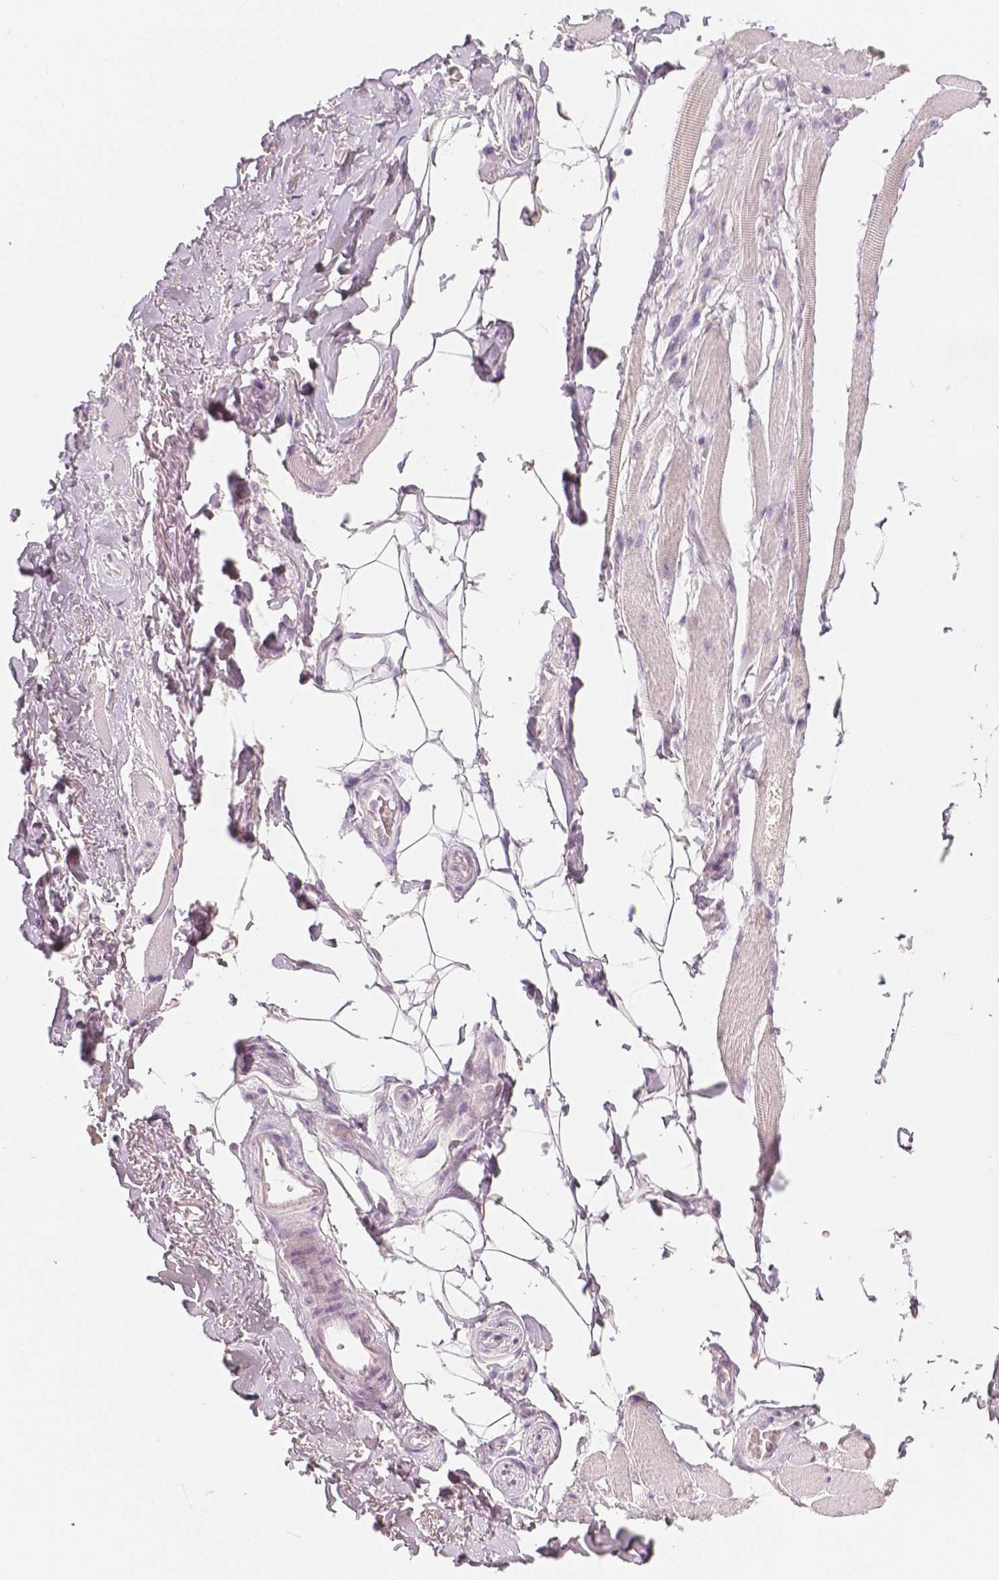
{"staining": {"intensity": "negative", "quantity": "none", "location": "none"}, "tissue": "skeletal muscle", "cell_type": "Myocytes", "image_type": "normal", "snomed": [{"axis": "morphology", "description": "Normal tissue, NOS"}, {"axis": "topography", "description": "Skeletal muscle"}, {"axis": "topography", "description": "Anal"}, {"axis": "topography", "description": "Peripheral nerve tissue"}], "caption": "Immunohistochemistry (IHC) micrograph of unremarkable human skeletal muscle stained for a protein (brown), which reveals no positivity in myocytes.", "gene": "NECAB2", "patient": {"sex": "male", "age": 53}}